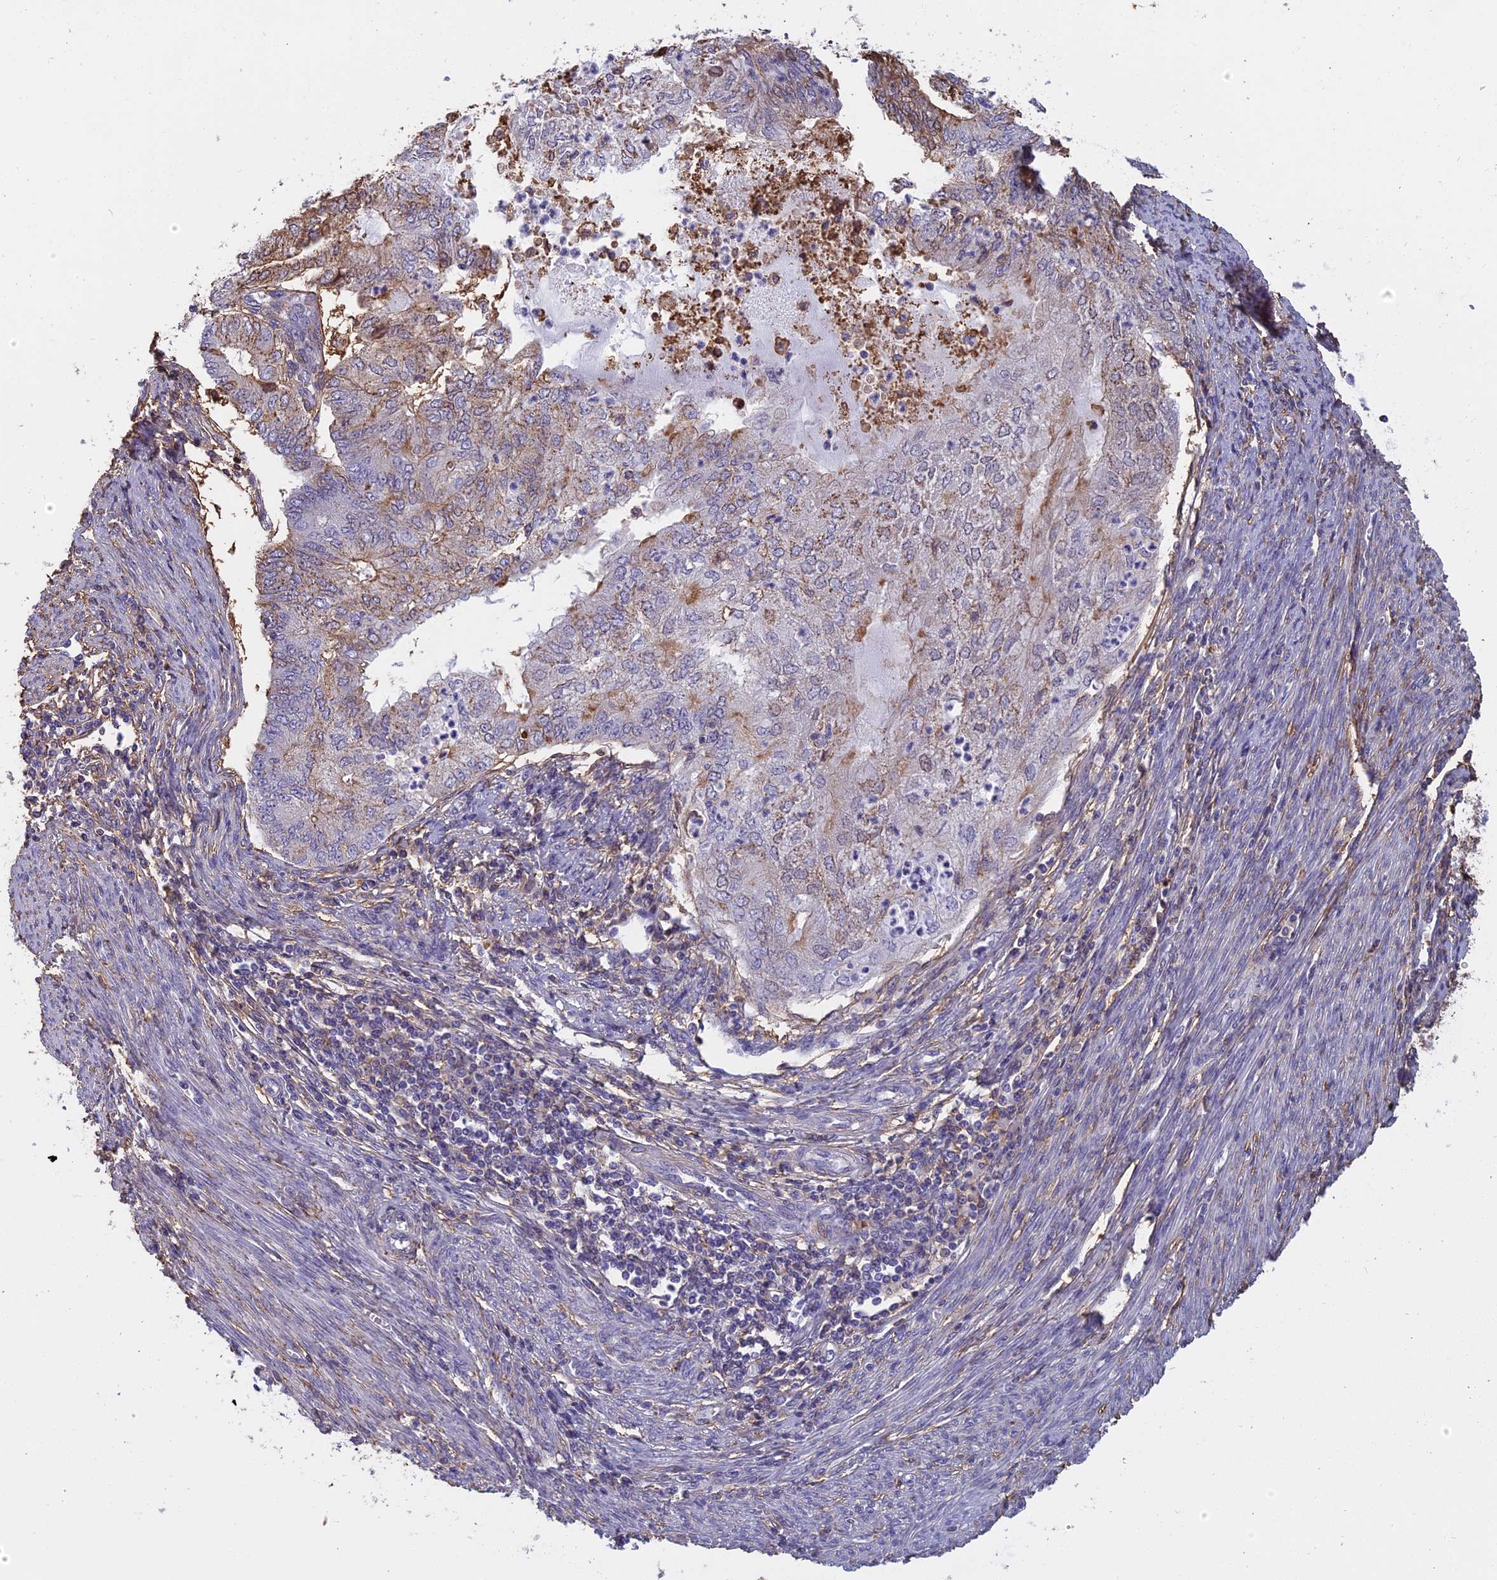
{"staining": {"intensity": "moderate", "quantity": "<25%", "location": "cytoplasmic/membranous"}, "tissue": "endometrial cancer", "cell_type": "Tumor cells", "image_type": "cancer", "snomed": [{"axis": "morphology", "description": "Adenocarcinoma, NOS"}, {"axis": "topography", "description": "Endometrium"}], "caption": "Tumor cells display low levels of moderate cytoplasmic/membranous staining in about <25% of cells in human endometrial cancer (adenocarcinoma). Nuclei are stained in blue.", "gene": "TMEM255B", "patient": {"sex": "female", "age": 68}}